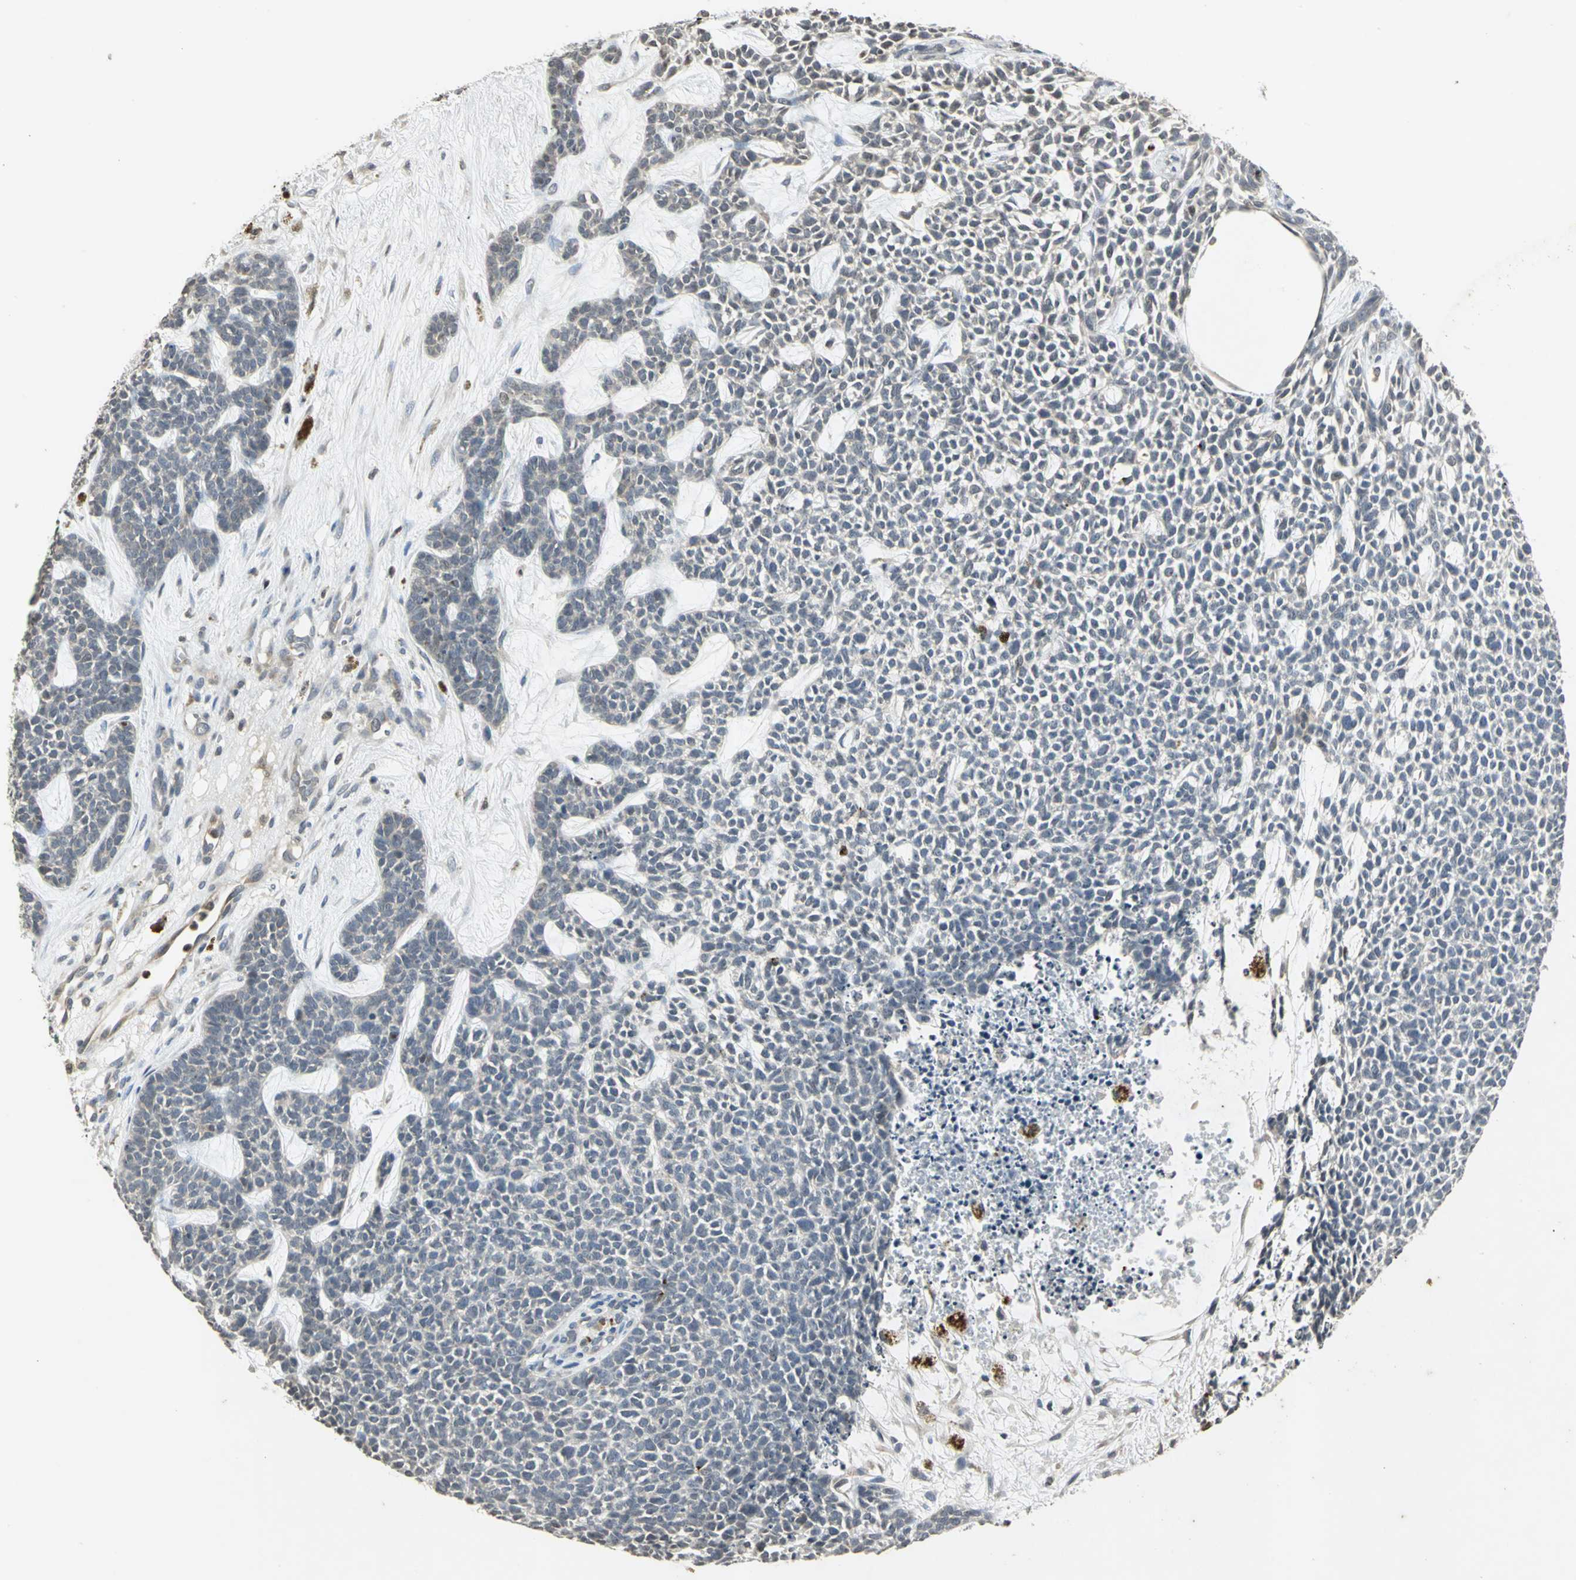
{"staining": {"intensity": "negative", "quantity": "none", "location": "none"}, "tissue": "skin cancer", "cell_type": "Tumor cells", "image_type": "cancer", "snomed": [{"axis": "morphology", "description": "Basal cell carcinoma"}, {"axis": "topography", "description": "Skin"}], "caption": "Immunohistochemical staining of skin cancer exhibits no significant positivity in tumor cells.", "gene": "IL16", "patient": {"sex": "female", "age": 84}}